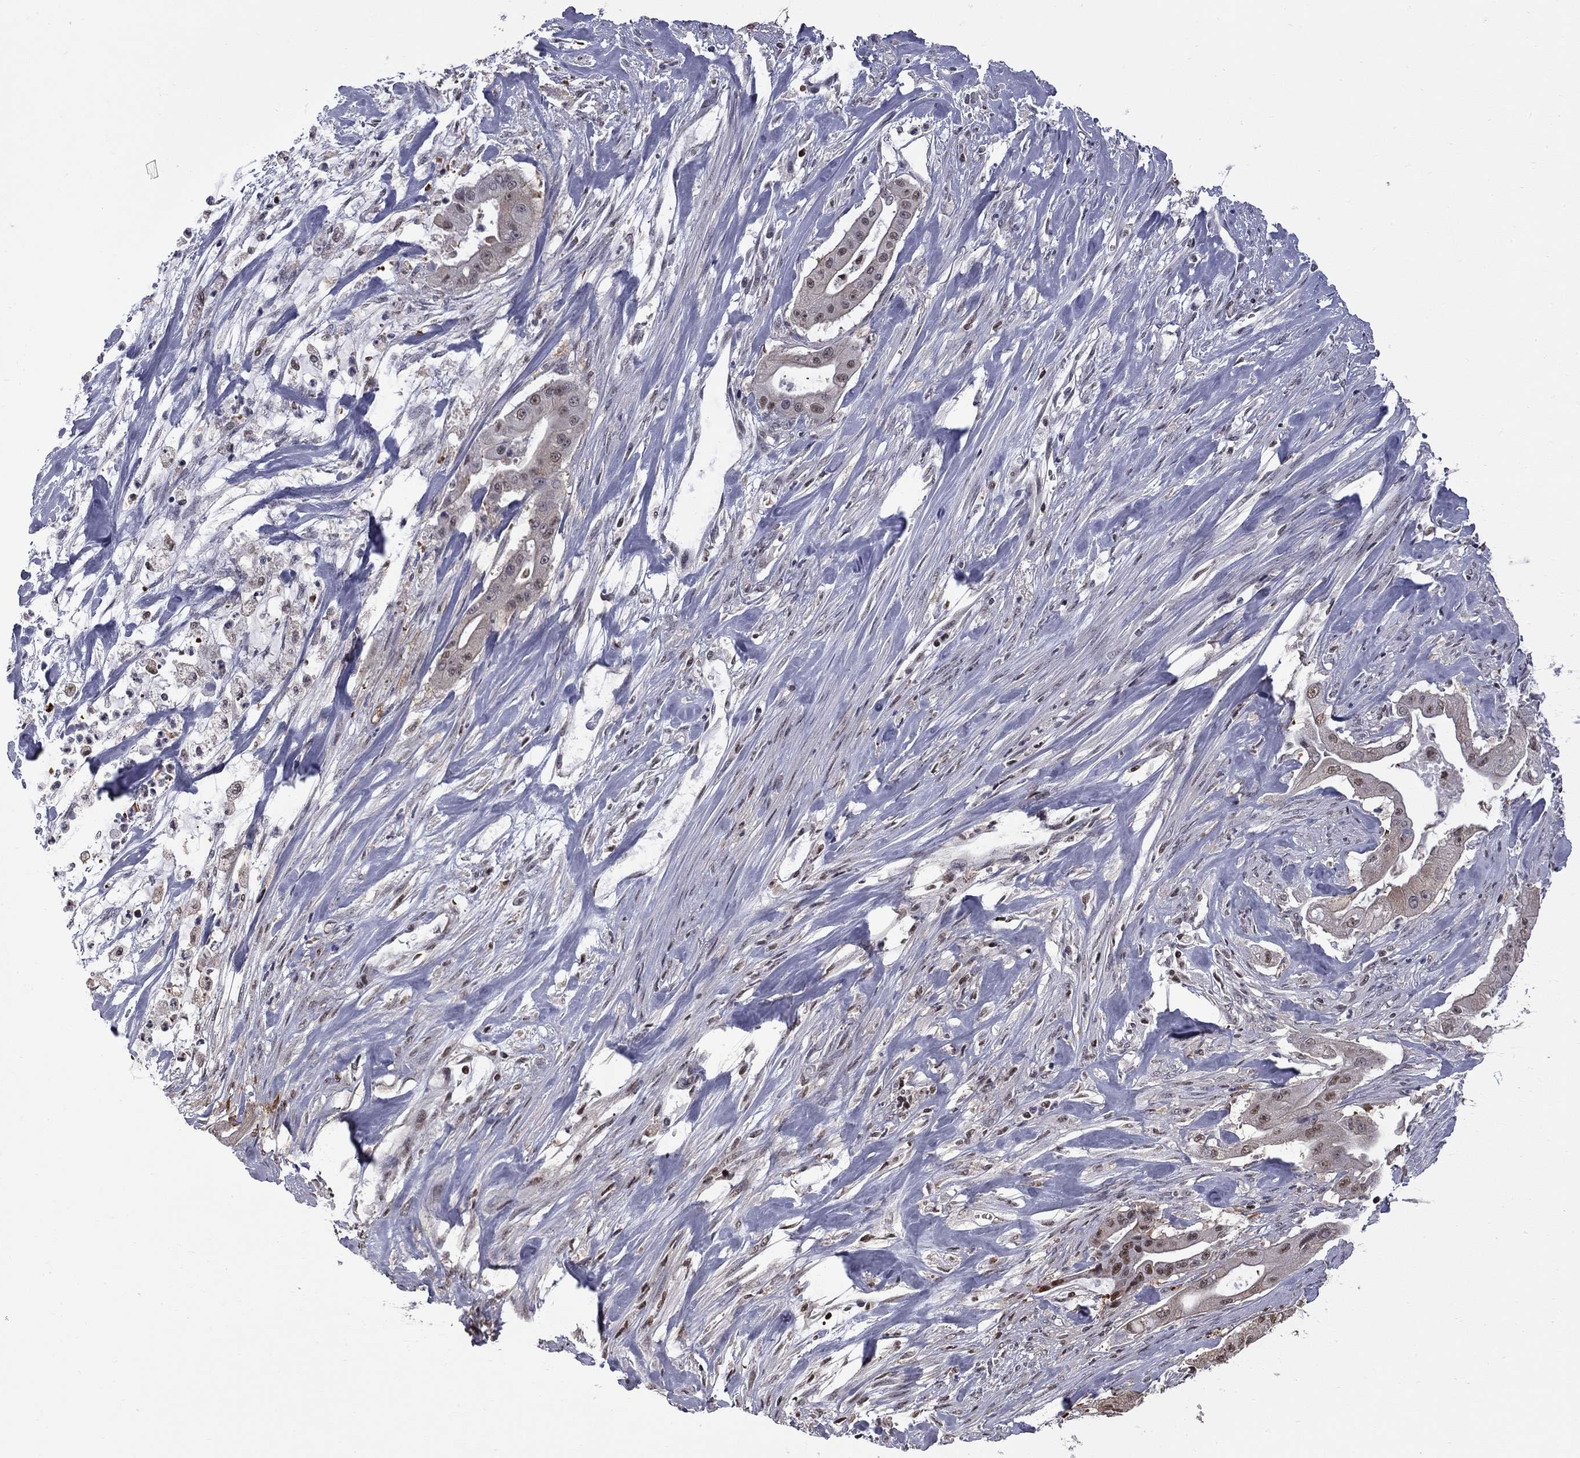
{"staining": {"intensity": "weak", "quantity": "25%-75%", "location": "nuclear"}, "tissue": "pancreatic cancer", "cell_type": "Tumor cells", "image_type": "cancer", "snomed": [{"axis": "morphology", "description": "Normal tissue, NOS"}, {"axis": "morphology", "description": "Inflammation, NOS"}, {"axis": "morphology", "description": "Adenocarcinoma, NOS"}, {"axis": "topography", "description": "Pancreas"}], "caption": "A low amount of weak nuclear expression is identified in about 25%-75% of tumor cells in pancreatic cancer tissue. (DAB = brown stain, brightfield microscopy at high magnification).", "gene": "RFWD3", "patient": {"sex": "male", "age": 57}}